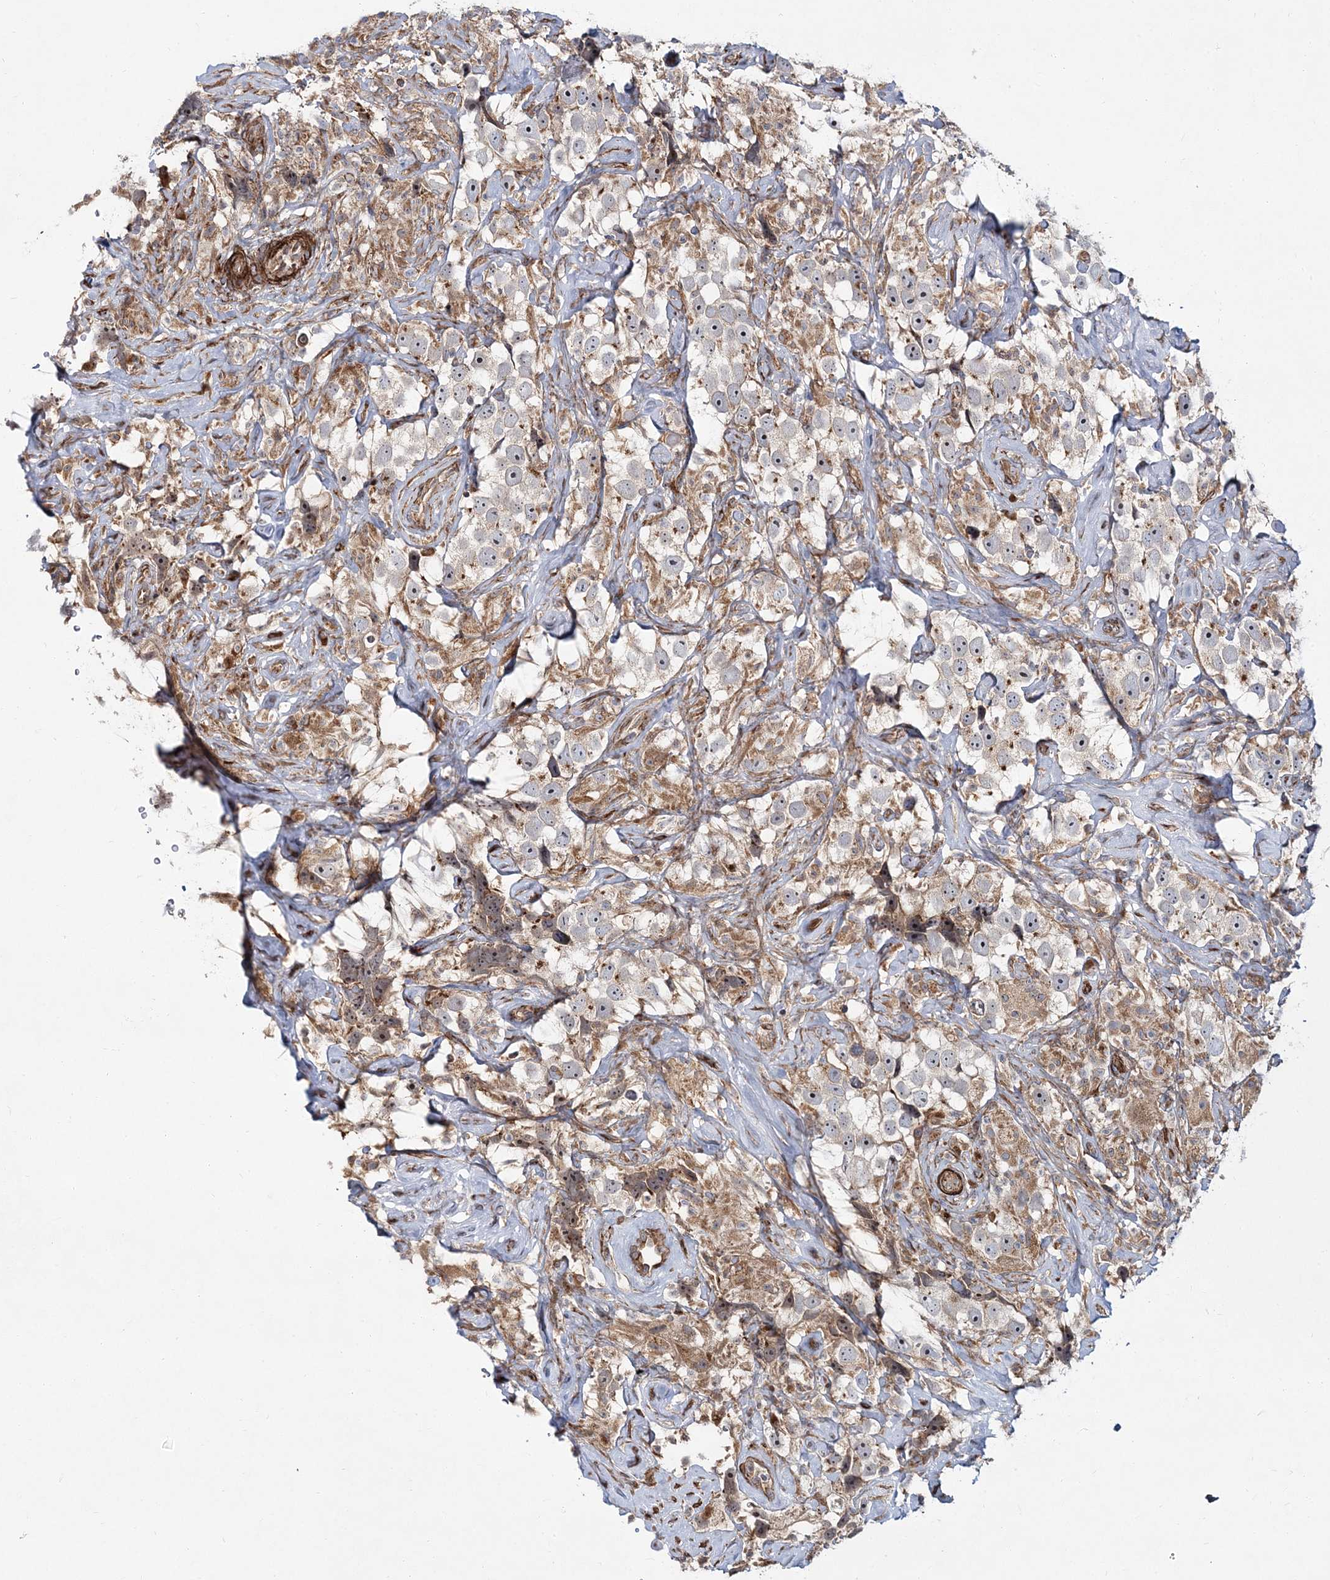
{"staining": {"intensity": "negative", "quantity": "none", "location": "none"}, "tissue": "testis cancer", "cell_type": "Tumor cells", "image_type": "cancer", "snomed": [{"axis": "morphology", "description": "Seminoma, NOS"}, {"axis": "topography", "description": "Testis"}], "caption": "Tumor cells are negative for protein expression in human testis cancer.", "gene": "NBAS", "patient": {"sex": "male", "age": 49}}